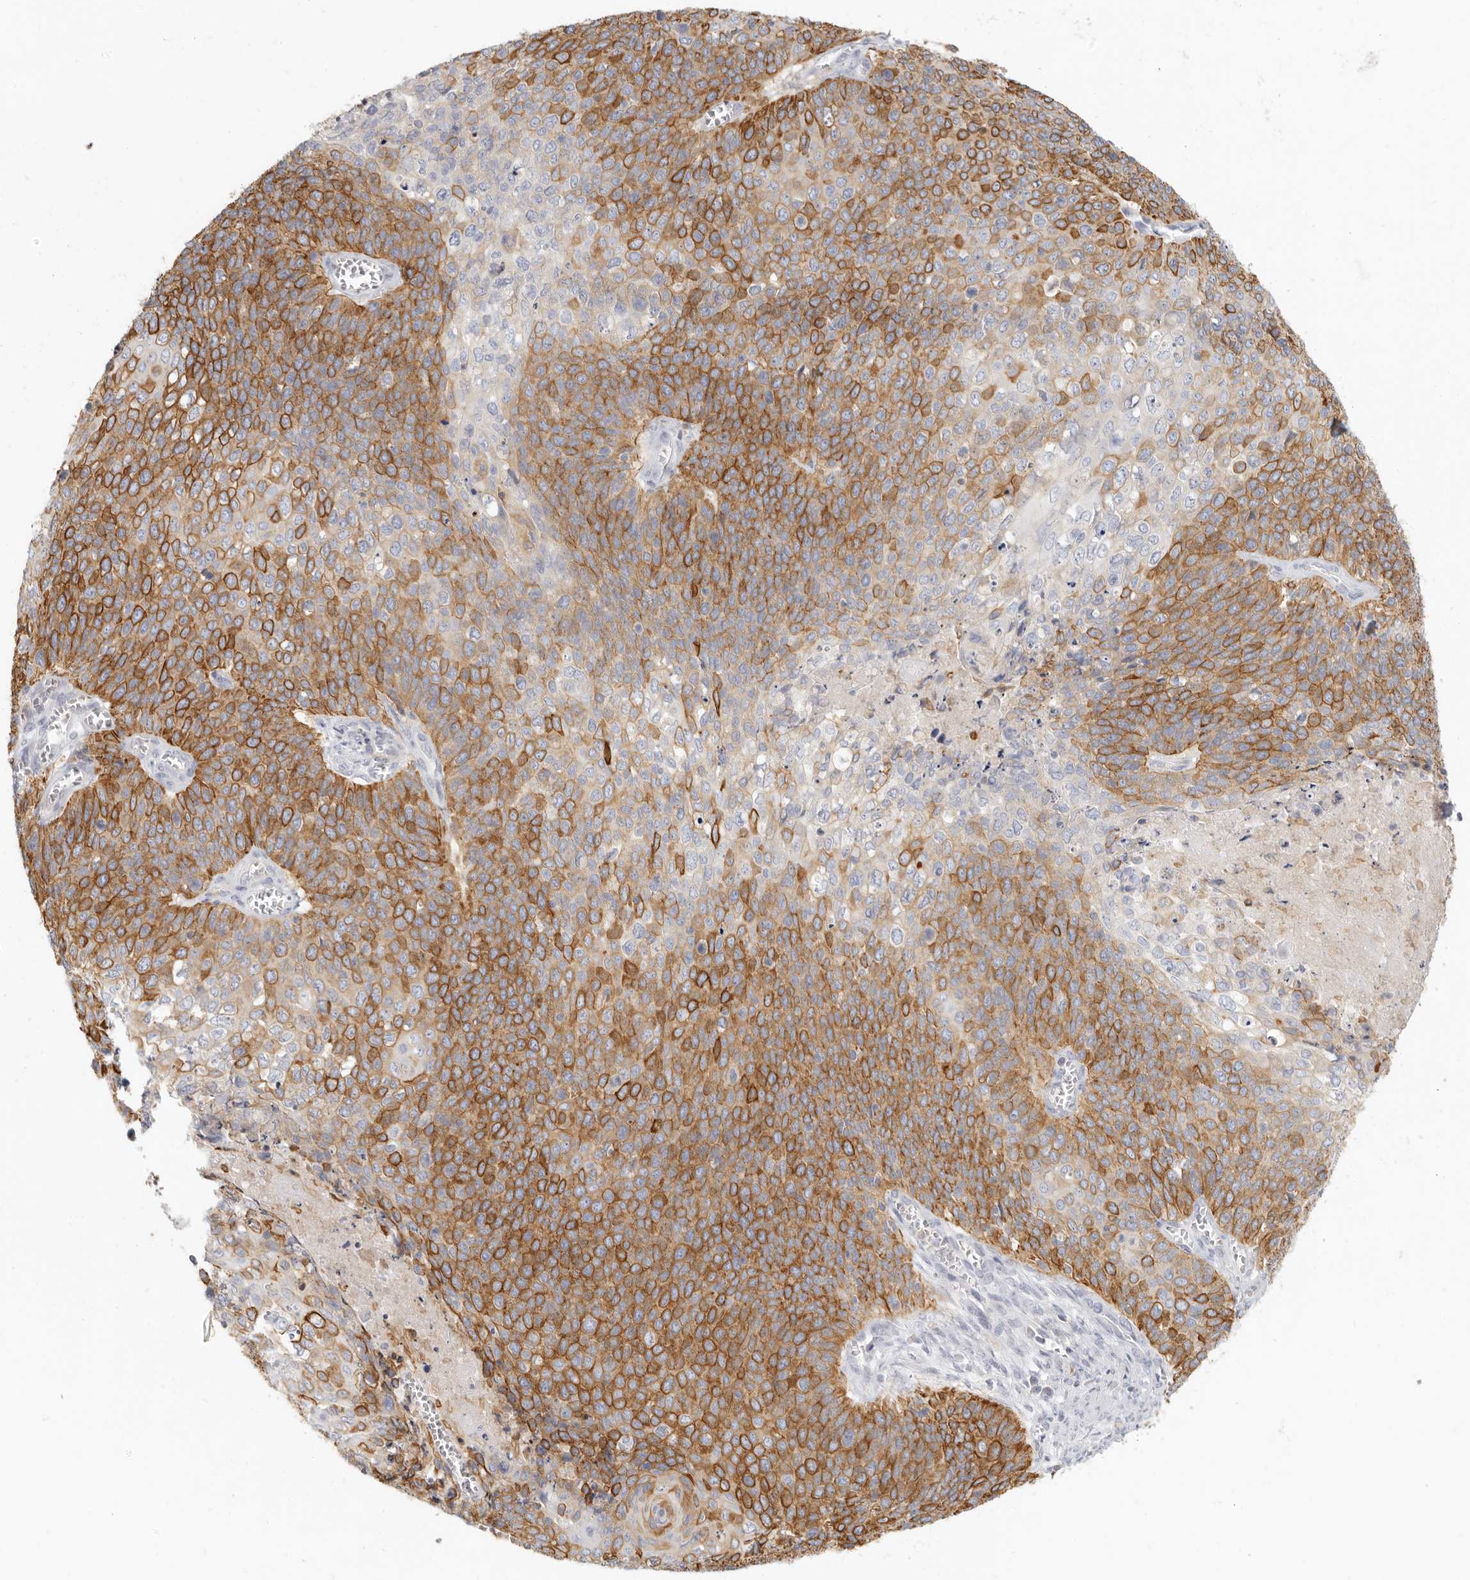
{"staining": {"intensity": "moderate", "quantity": ">75%", "location": "cytoplasmic/membranous"}, "tissue": "cervical cancer", "cell_type": "Tumor cells", "image_type": "cancer", "snomed": [{"axis": "morphology", "description": "Squamous cell carcinoma, NOS"}, {"axis": "topography", "description": "Cervix"}], "caption": "High-power microscopy captured an immunohistochemistry (IHC) micrograph of cervical cancer, revealing moderate cytoplasmic/membranous staining in approximately >75% of tumor cells.", "gene": "NIBAN1", "patient": {"sex": "female", "age": 39}}